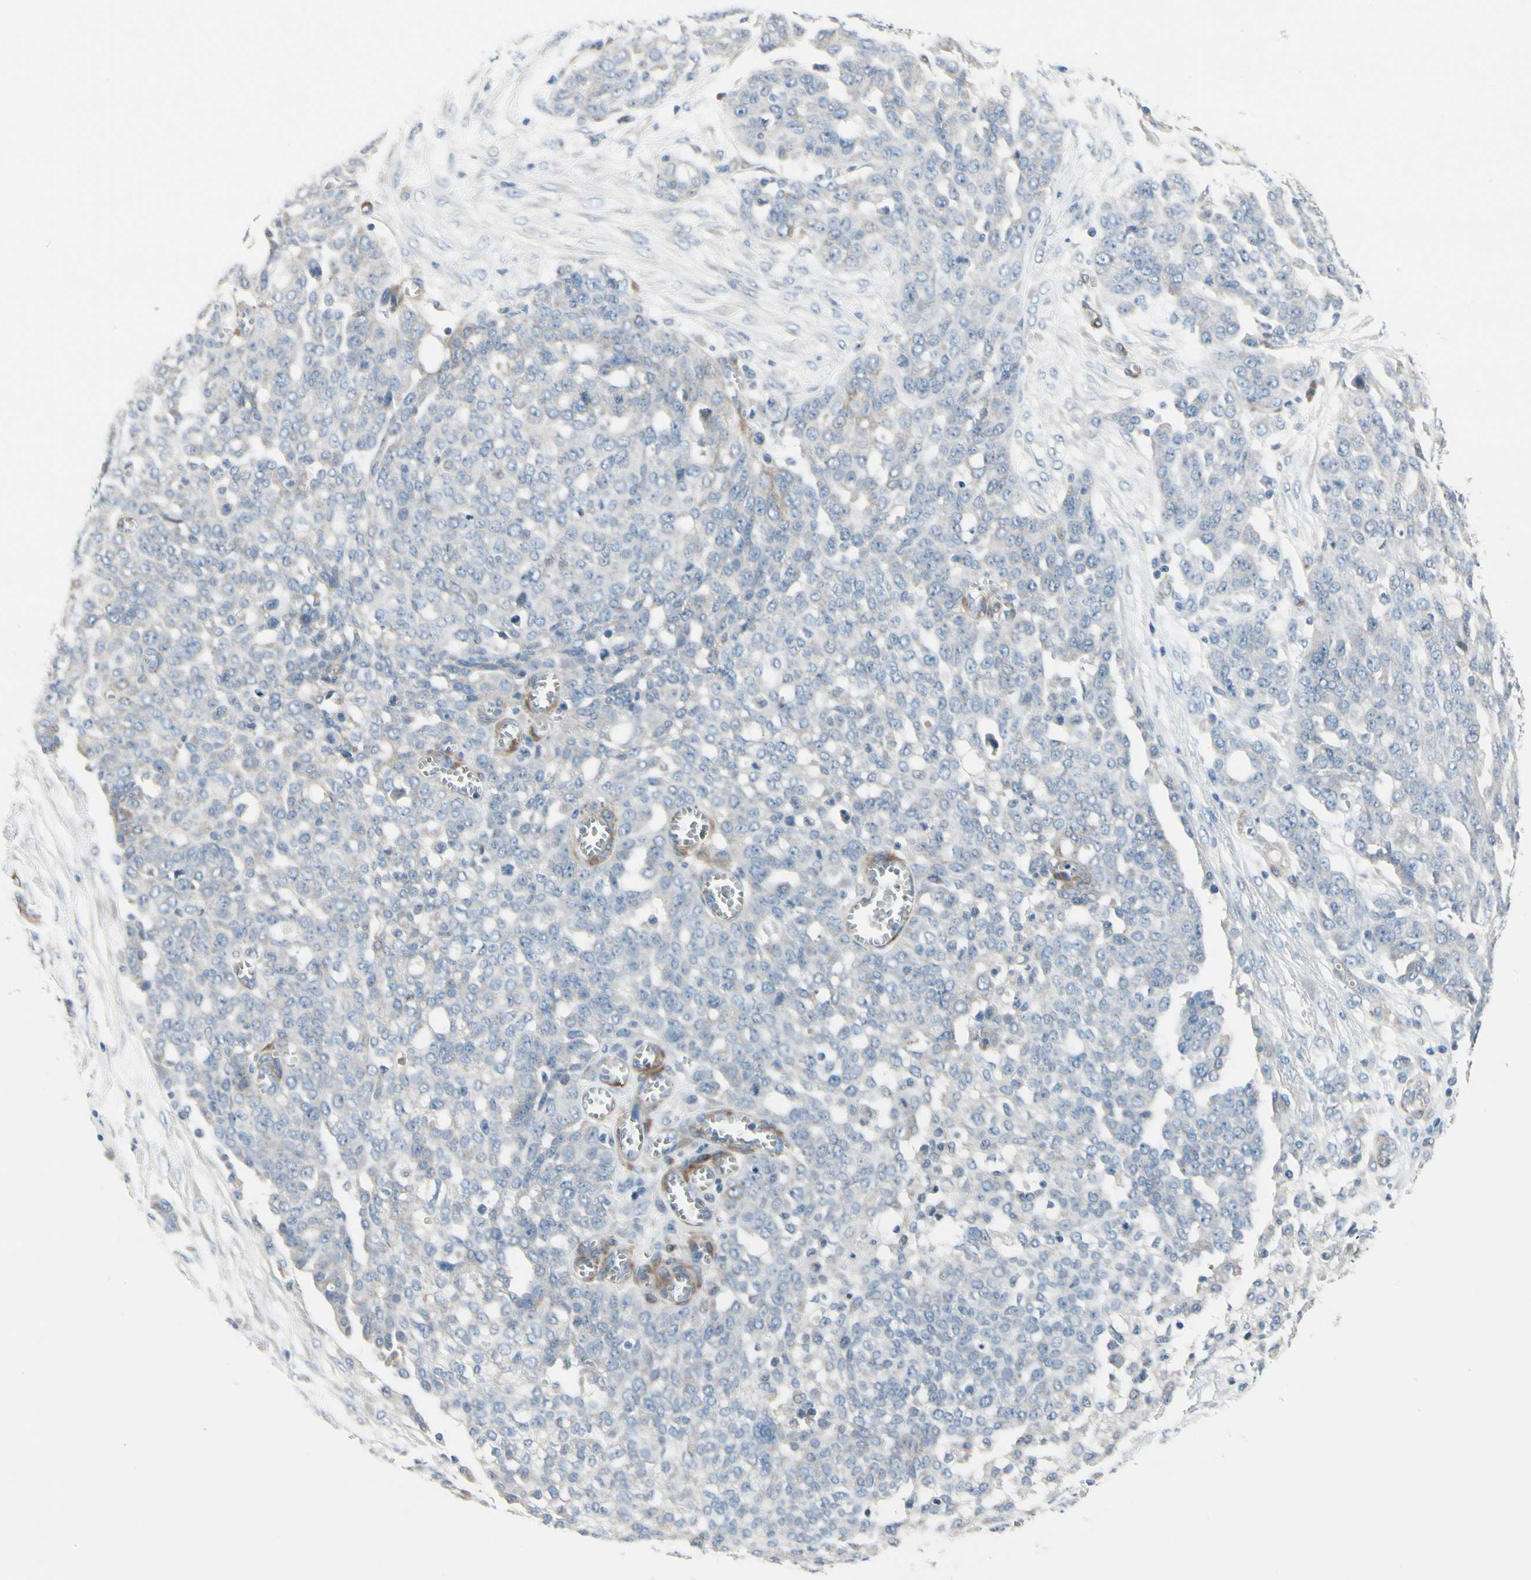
{"staining": {"intensity": "negative", "quantity": "none", "location": "none"}, "tissue": "ovarian cancer", "cell_type": "Tumor cells", "image_type": "cancer", "snomed": [{"axis": "morphology", "description": "Cystadenocarcinoma, serous, NOS"}, {"axis": "topography", "description": "Soft tissue"}, {"axis": "topography", "description": "Ovary"}], "caption": "Protein analysis of ovarian cancer (serous cystadenocarcinoma) displays no significant staining in tumor cells.", "gene": "MAP2", "patient": {"sex": "female", "age": 57}}